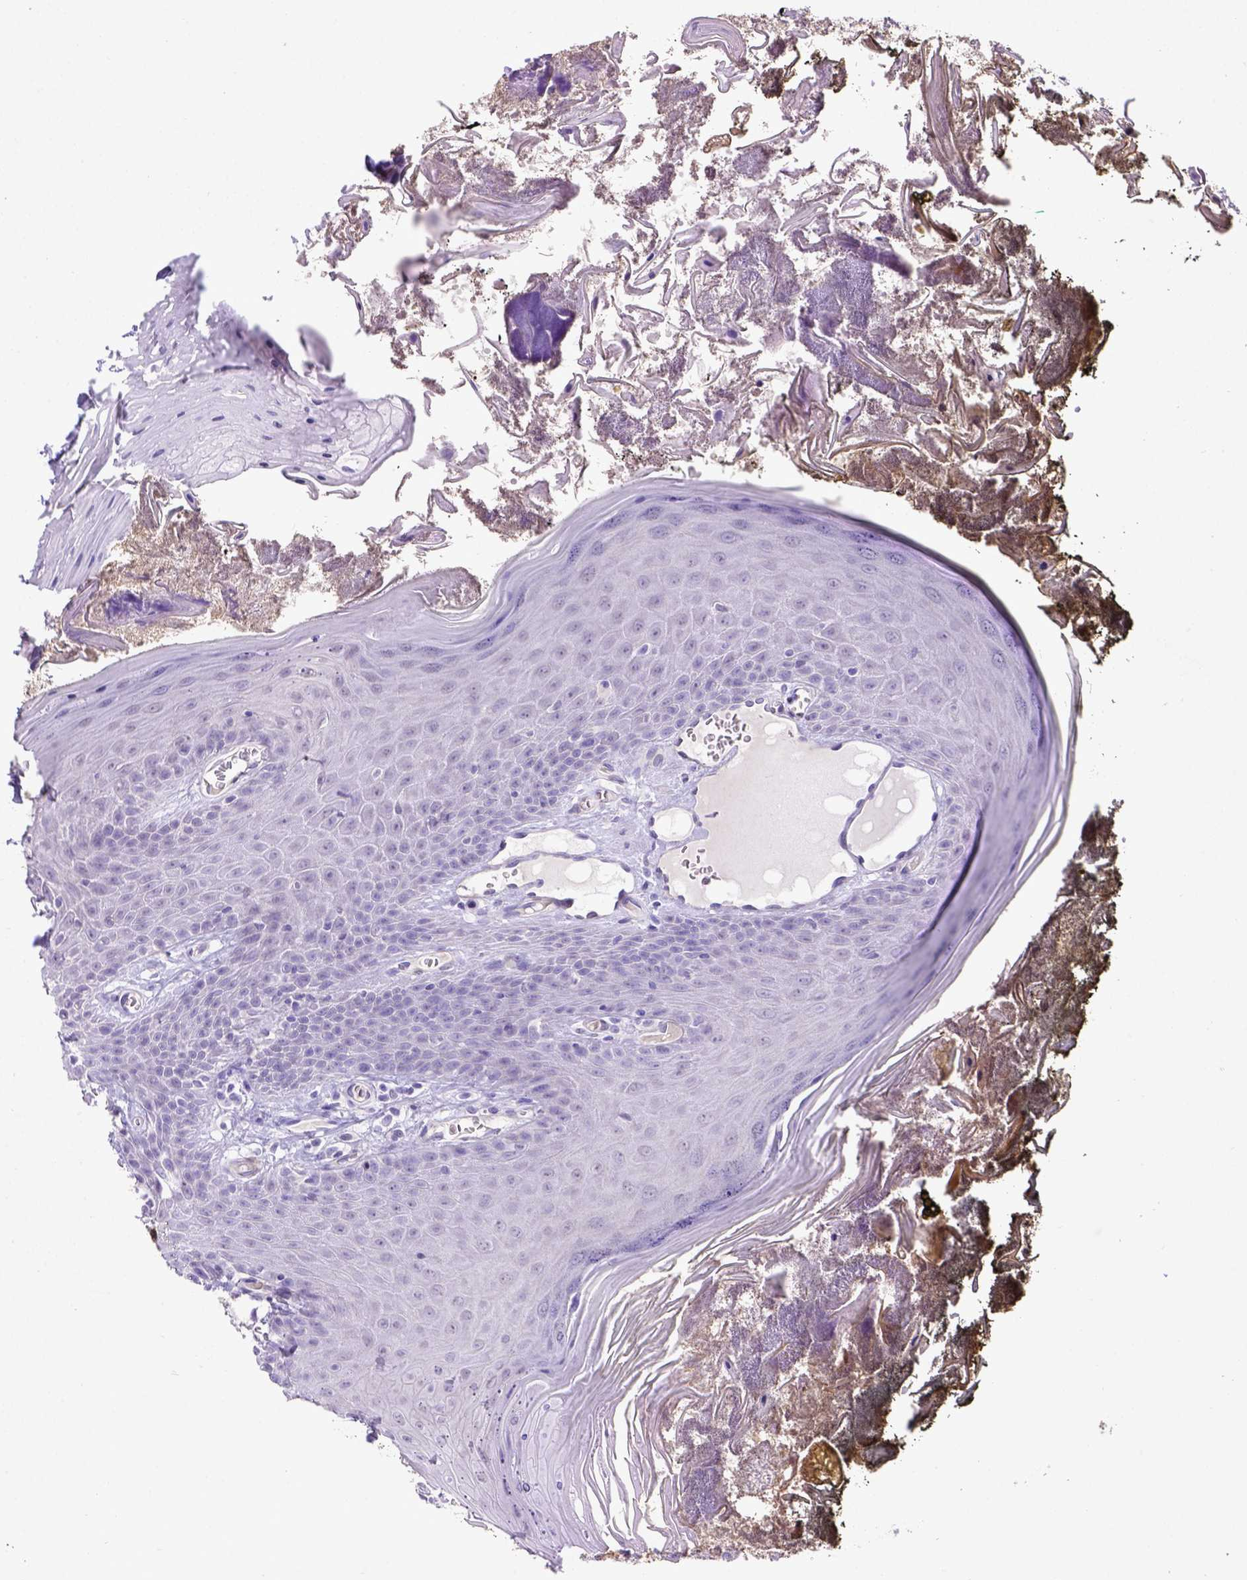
{"staining": {"intensity": "negative", "quantity": "none", "location": "none"}, "tissue": "oral mucosa", "cell_type": "Squamous epithelial cells", "image_type": "normal", "snomed": [{"axis": "morphology", "description": "Normal tissue, NOS"}, {"axis": "topography", "description": "Oral tissue"}], "caption": "A high-resolution image shows immunohistochemistry (IHC) staining of unremarkable oral mucosa, which reveals no significant expression in squamous epithelial cells.", "gene": "BTN1A1", "patient": {"sex": "male", "age": 9}}